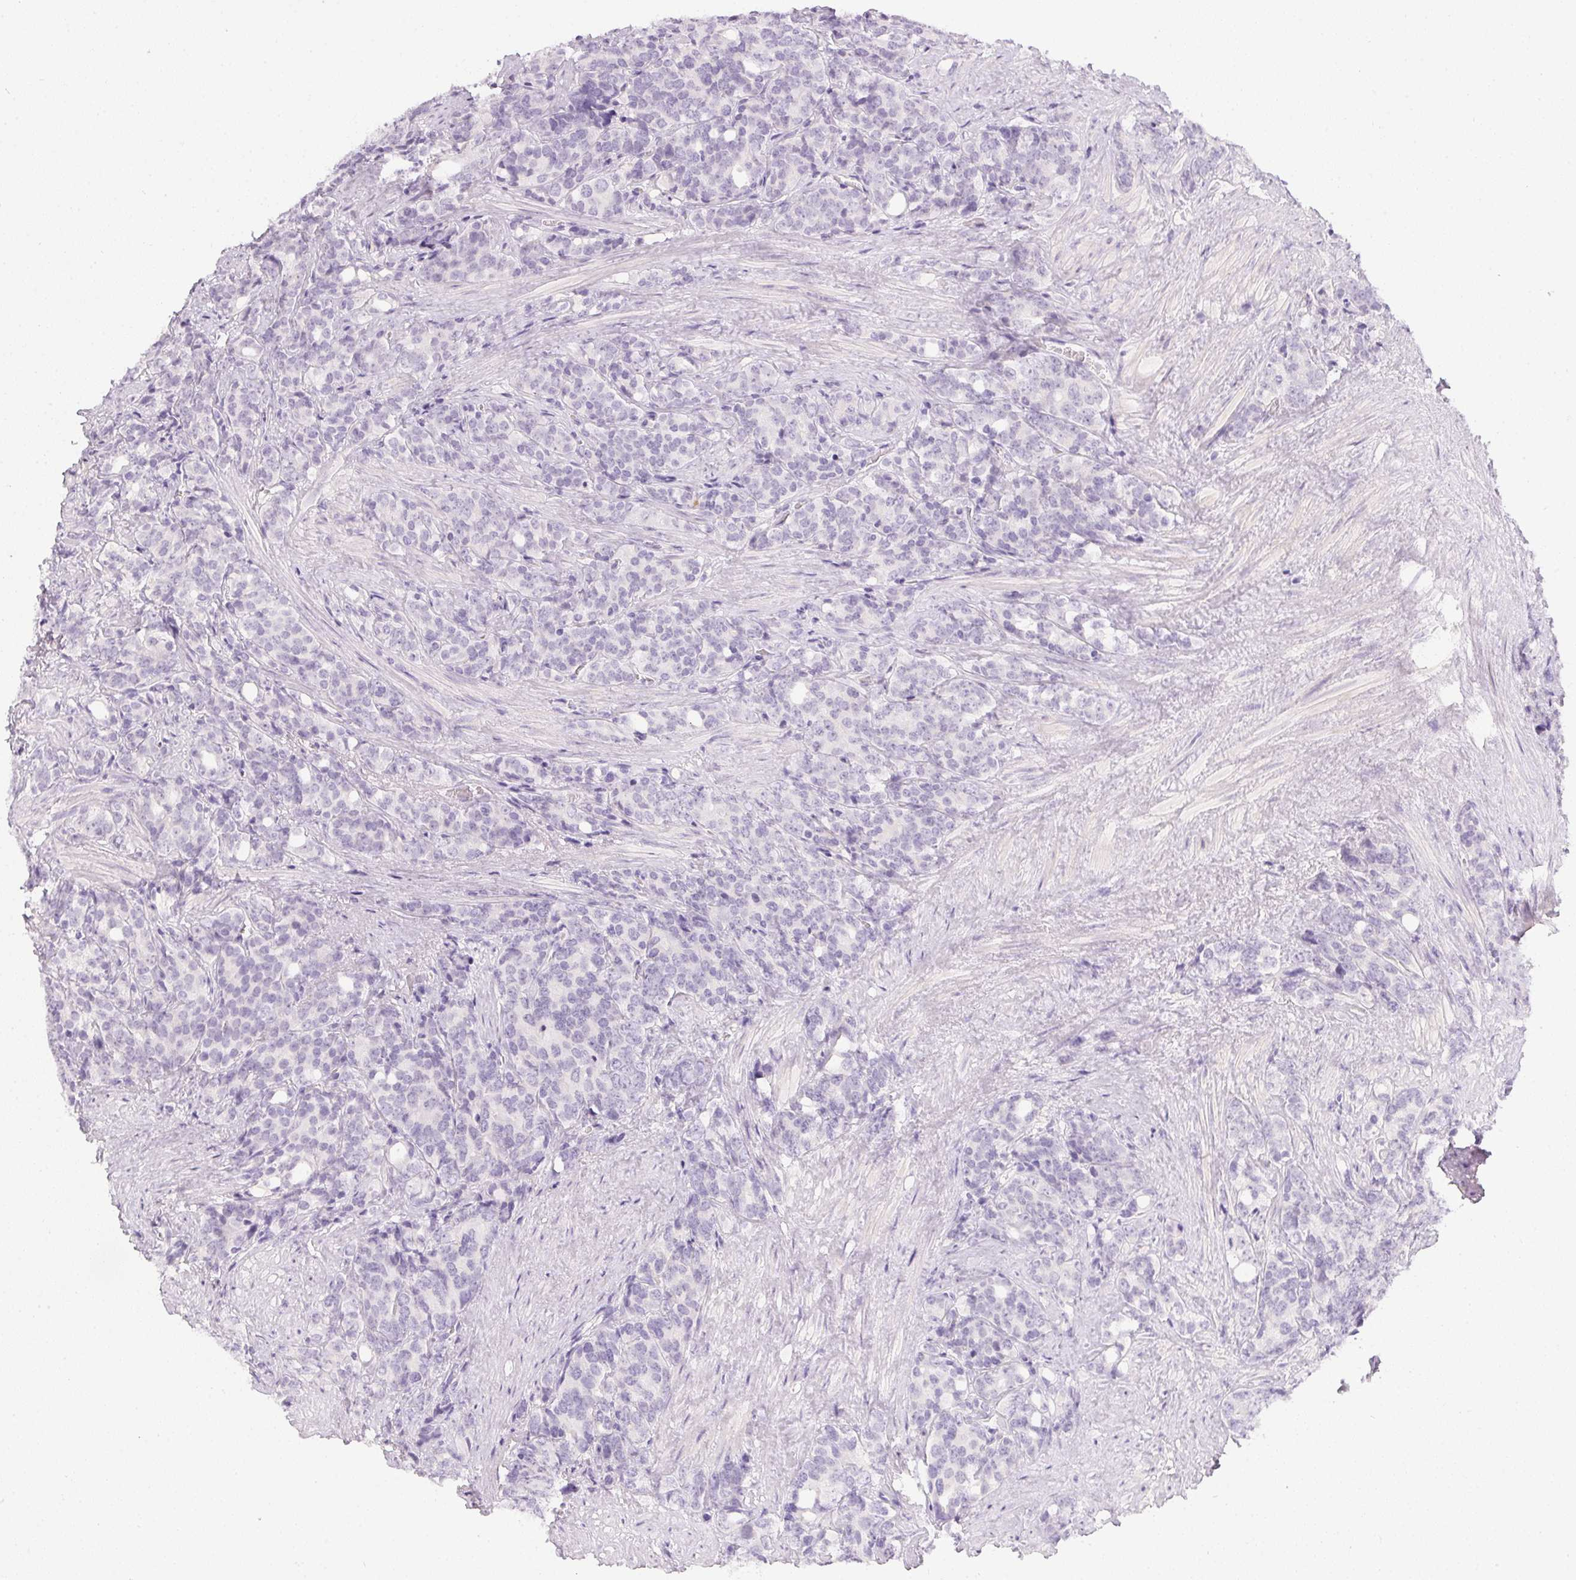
{"staining": {"intensity": "negative", "quantity": "none", "location": "none"}, "tissue": "prostate cancer", "cell_type": "Tumor cells", "image_type": "cancer", "snomed": [{"axis": "morphology", "description": "Adenocarcinoma, High grade"}, {"axis": "topography", "description": "Prostate"}], "caption": "The IHC image has no significant expression in tumor cells of prostate cancer tissue.", "gene": "PPY", "patient": {"sex": "male", "age": 84}}